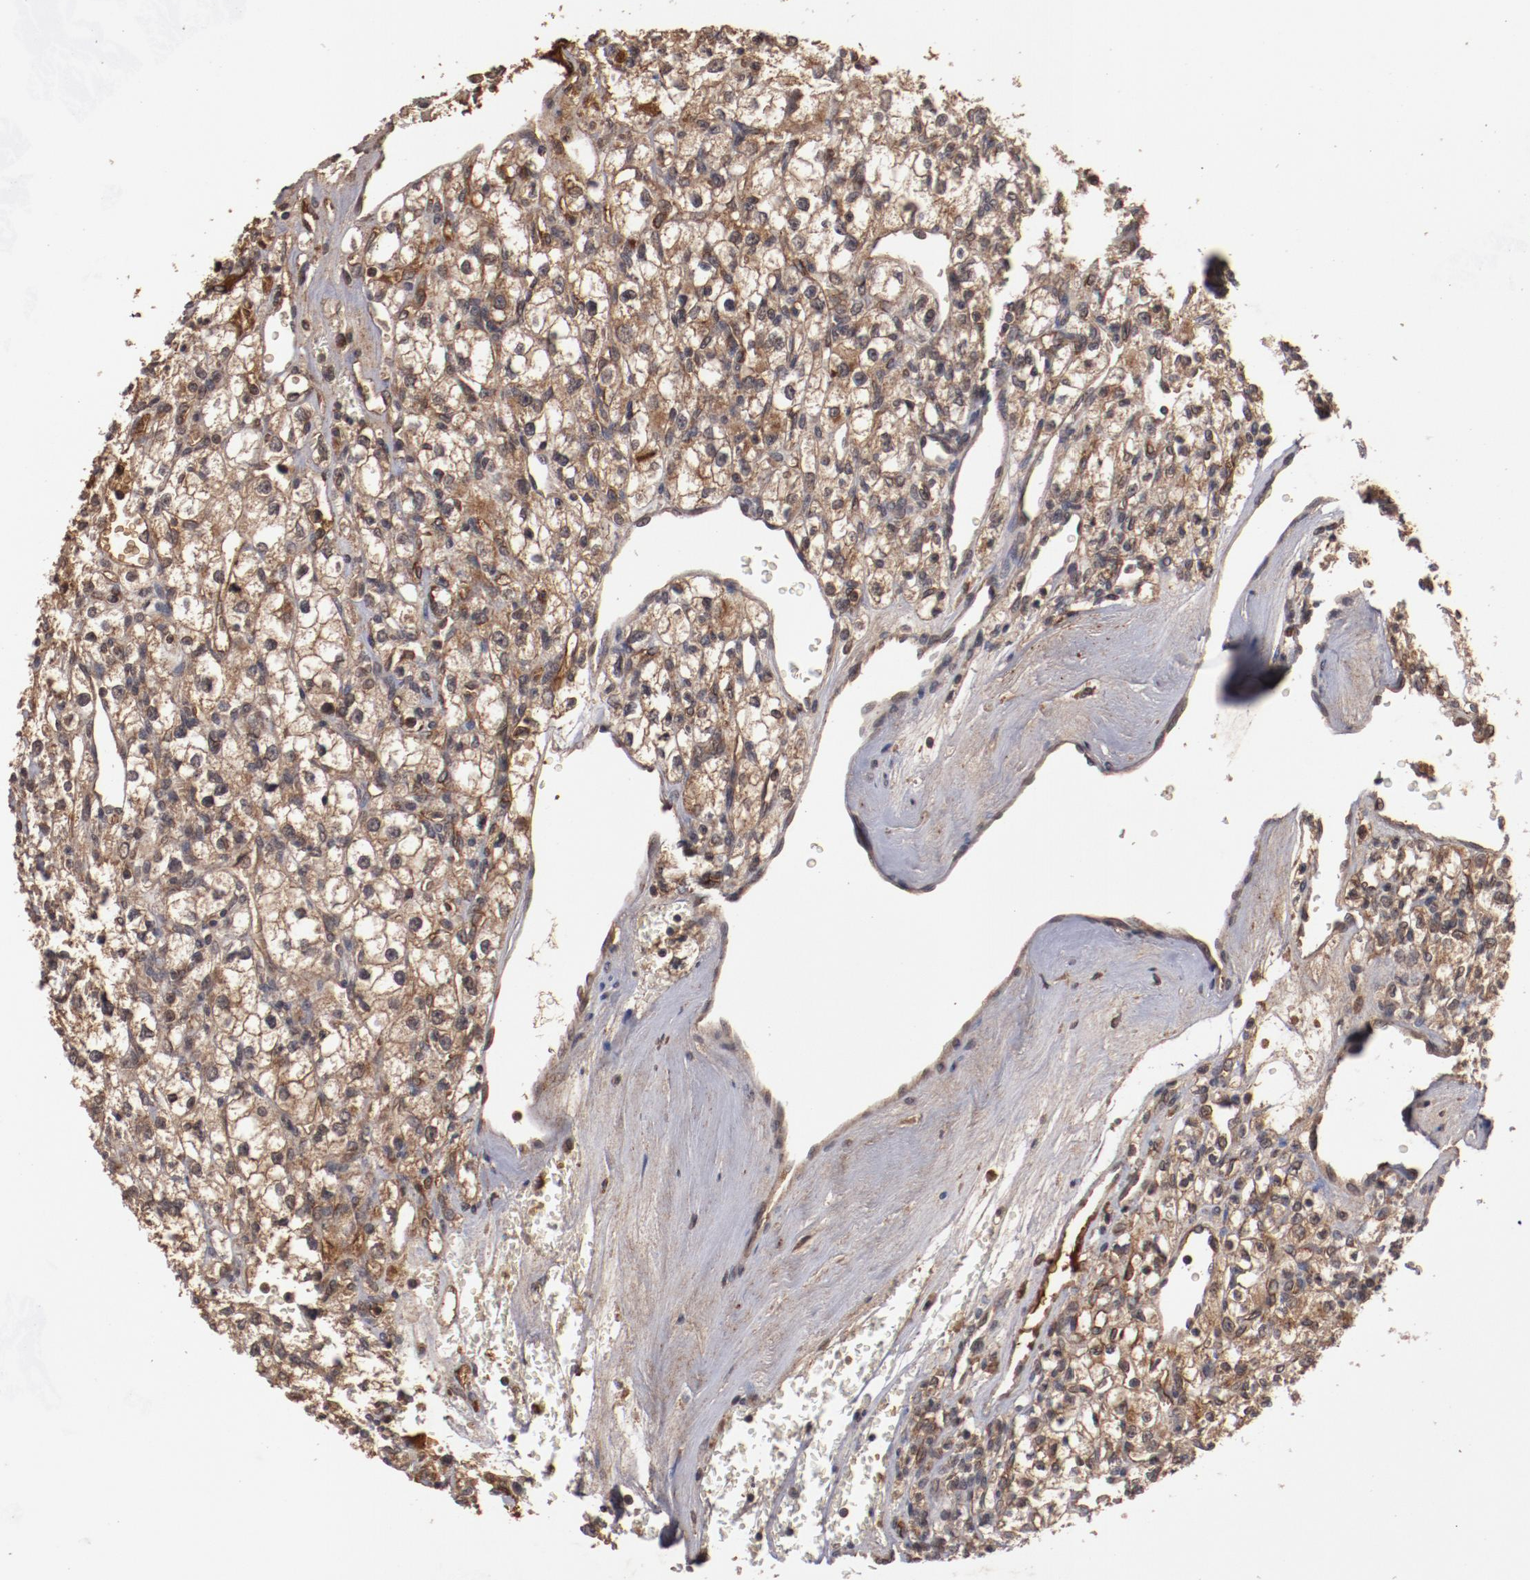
{"staining": {"intensity": "strong", "quantity": ">75%", "location": "cytoplasmic/membranous"}, "tissue": "renal cancer", "cell_type": "Tumor cells", "image_type": "cancer", "snomed": [{"axis": "morphology", "description": "Adenocarcinoma, NOS"}, {"axis": "topography", "description": "Kidney"}], "caption": "Renal cancer (adenocarcinoma) stained with a brown dye exhibits strong cytoplasmic/membranous positive positivity in about >75% of tumor cells.", "gene": "TENM1", "patient": {"sex": "female", "age": 62}}